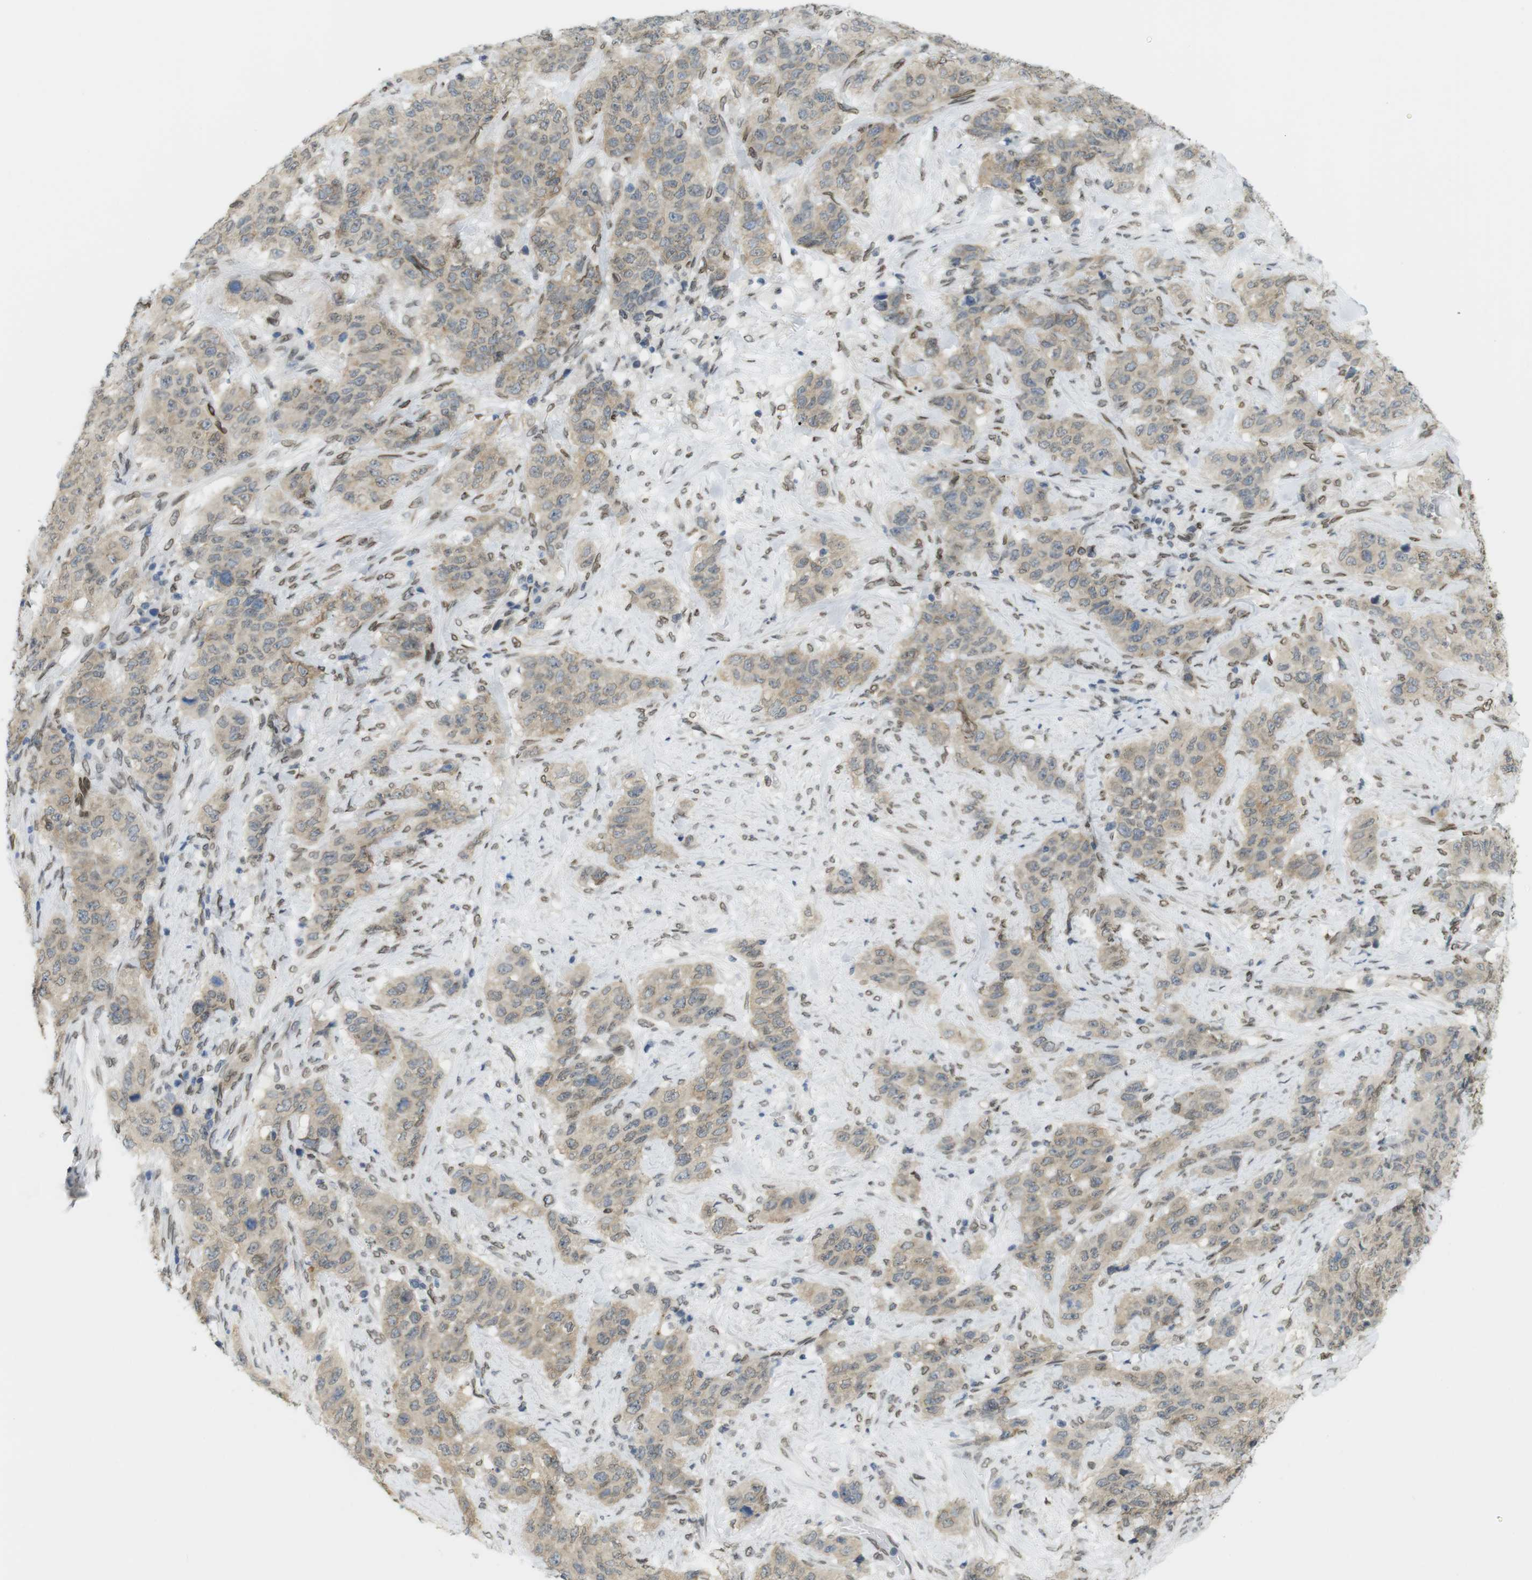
{"staining": {"intensity": "weak", "quantity": ">75%", "location": "cytoplasmic/membranous"}, "tissue": "stomach cancer", "cell_type": "Tumor cells", "image_type": "cancer", "snomed": [{"axis": "morphology", "description": "Adenocarcinoma, NOS"}, {"axis": "topography", "description": "Stomach"}], "caption": "There is low levels of weak cytoplasmic/membranous positivity in tumor cells of stomach cancer (adenocarcinoma), as demonstrated by immunohistochemical staining (brown color).", "gene": "ARL6IP6", "patient": {"sex": "male", "age": 48}}